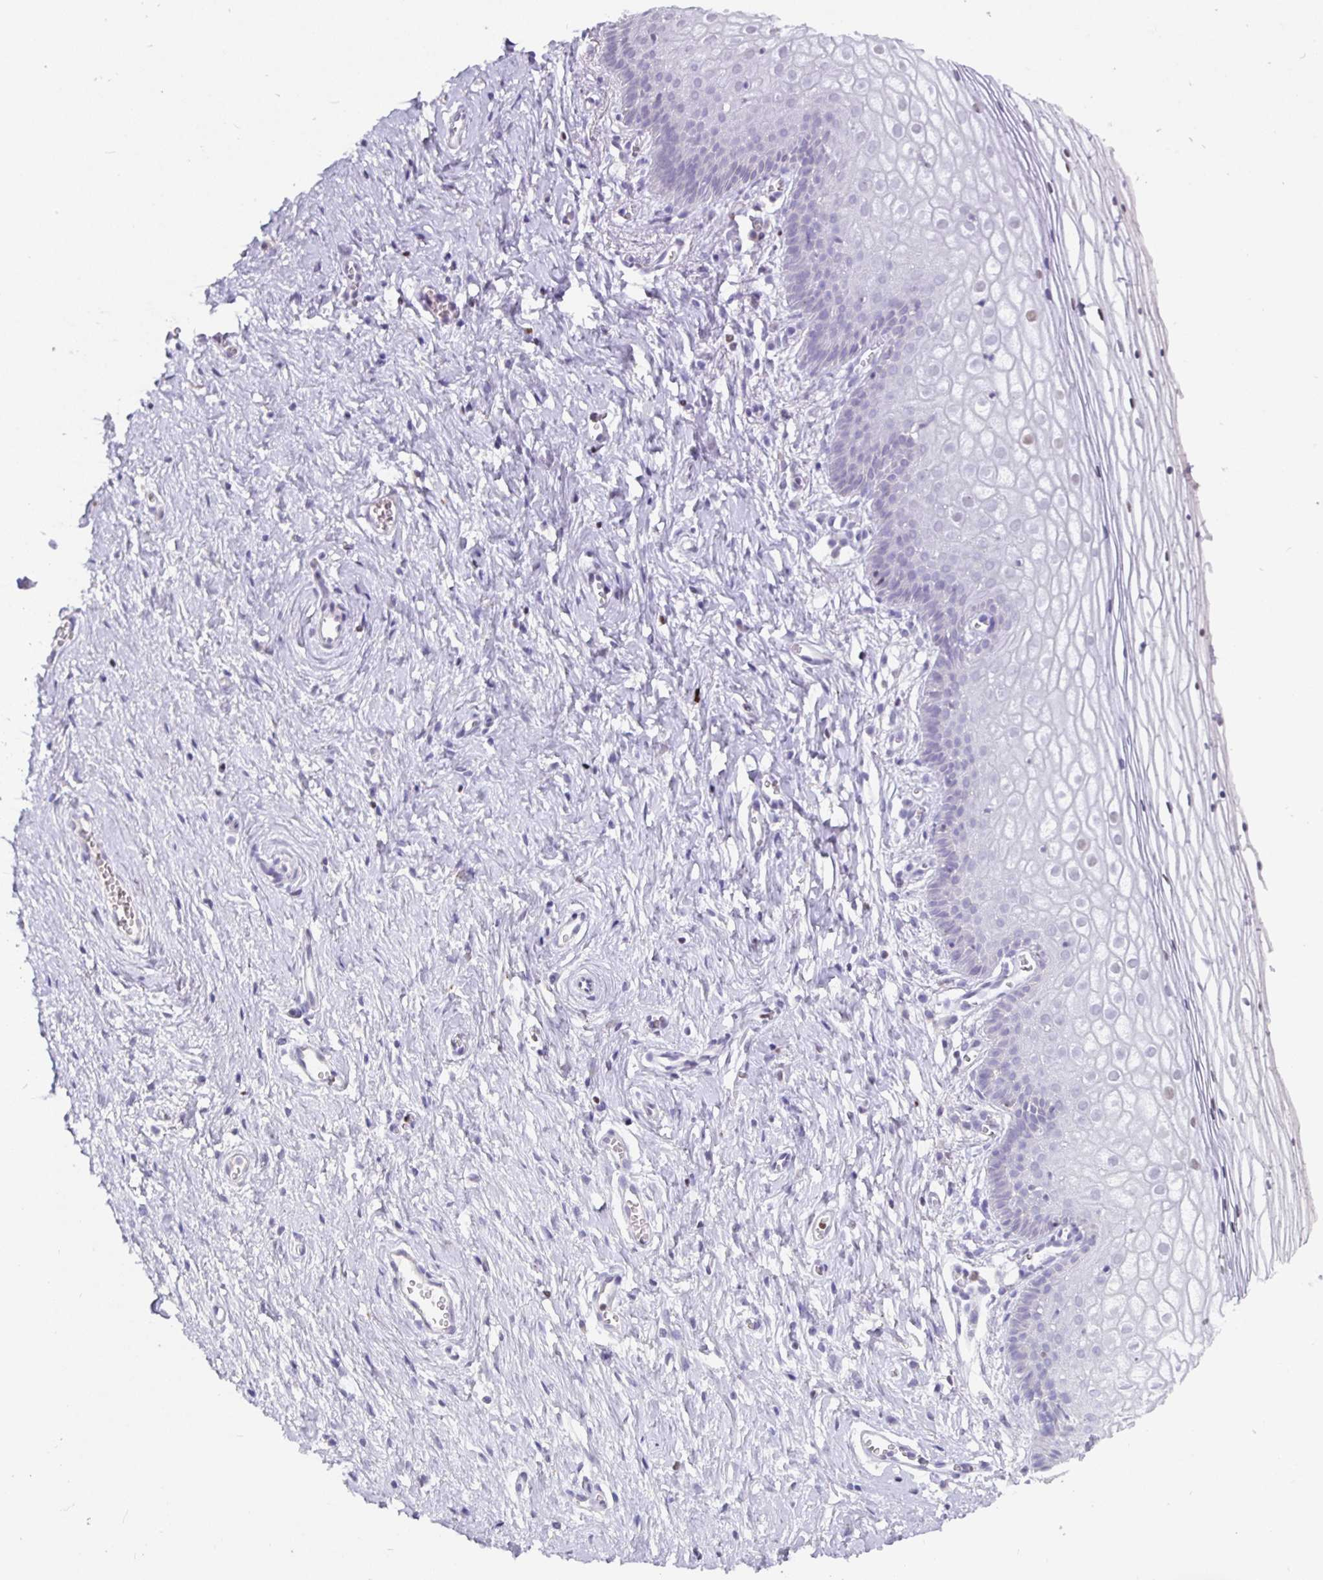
{"staining": {"intensity": "moderate", "quantity": "<25%", "location": "nuclear"}, "tissue": "vagina", "cell_type": "Squamous epithelial cells", "image_type": "normal", "snomed": [{"axis": "morphology", "description": "Normal tissue, NOS"}, {"axis": "topography", "description": "Vagina"}], "caption": "Immunohistochemical staining of normal vagina exhibits moderate nuclear protein expression in about <25% of squamous epithelial cells.", "gene": "SATB1", "patient": {"sex": "female", "age": 56}}